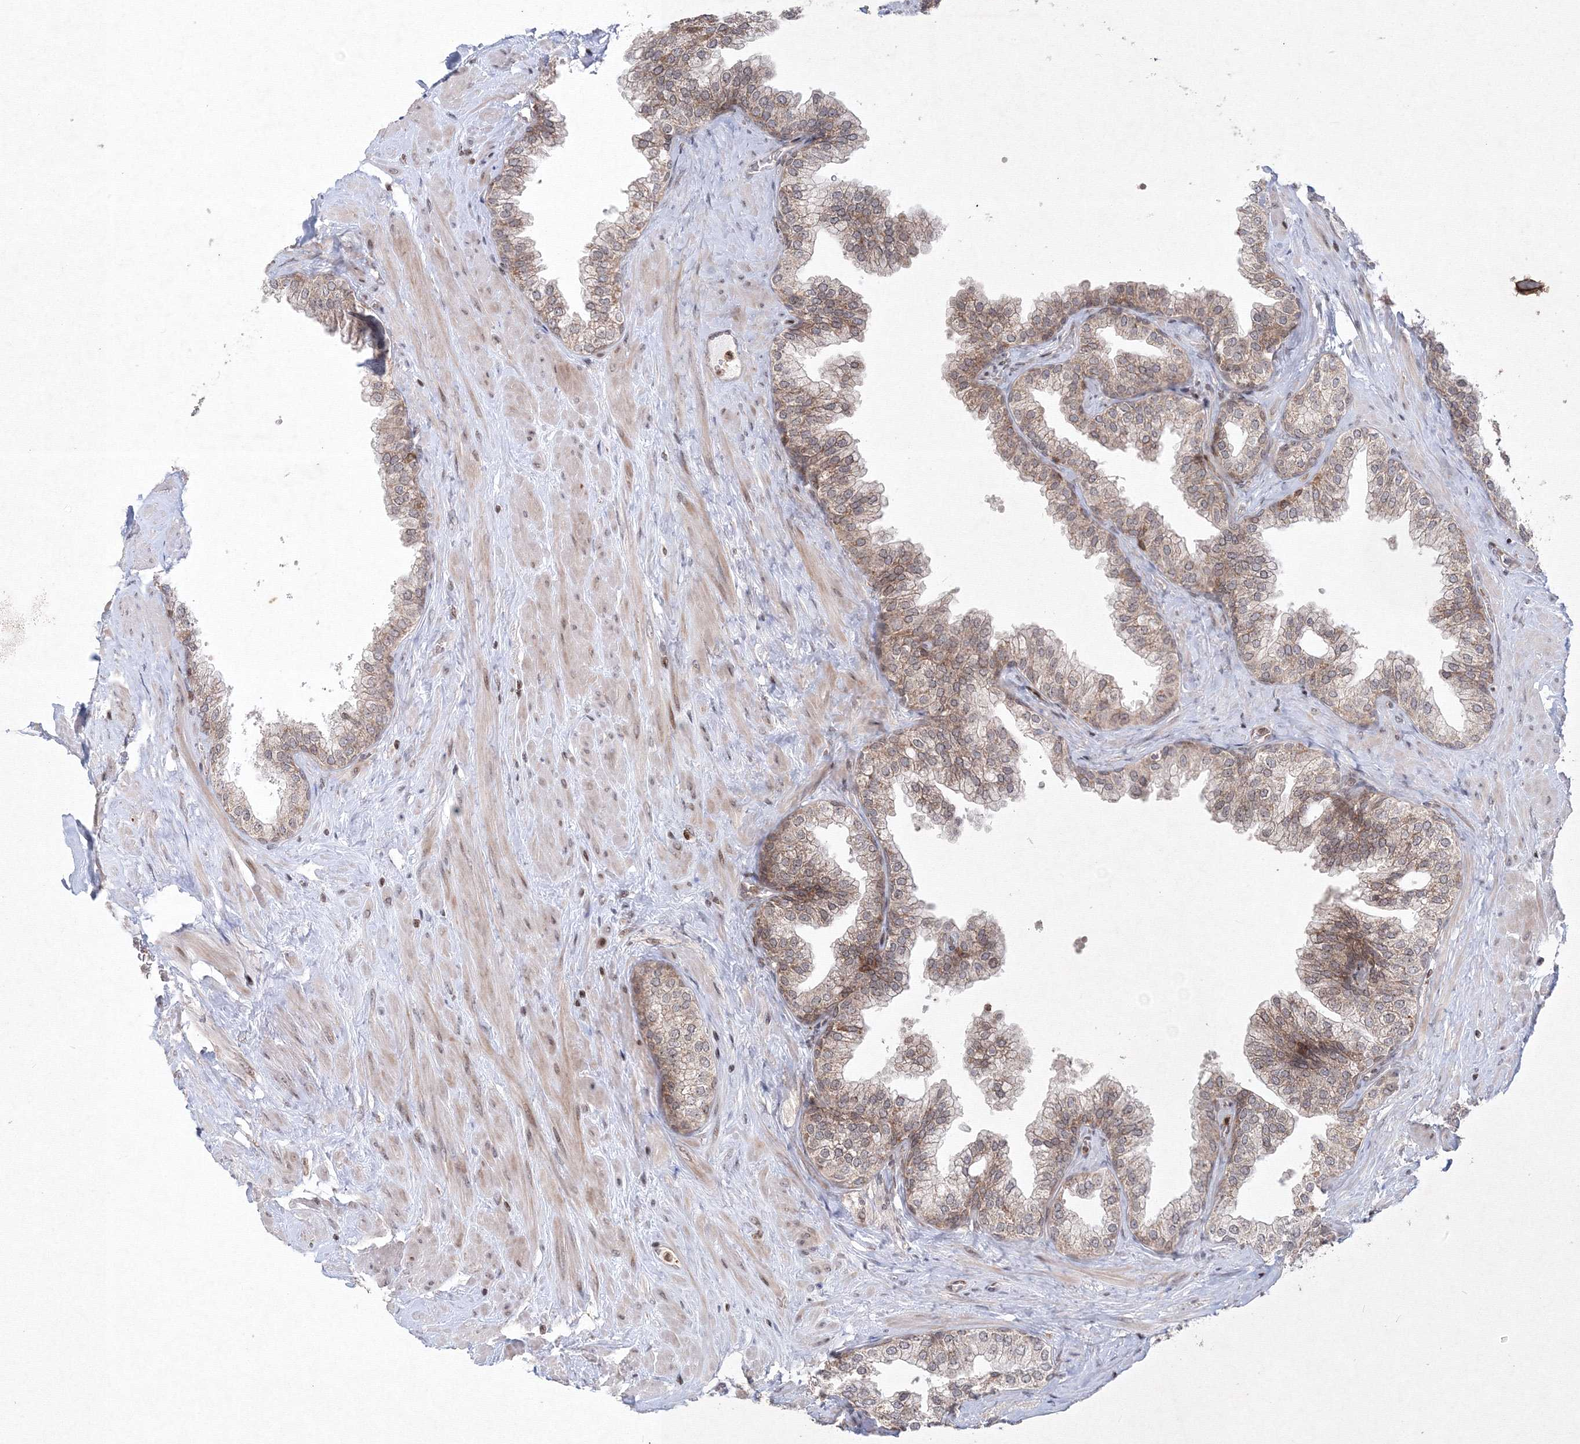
{"staining": {"intensity": "moderate", "quantity": ">75%", "location": "cytoplasmic/membranous,nuclear"}, "tissue": "prostate", "cell_type": "Glandular cells", "image_type": "normal", "snomed": [{"axis": "morphology", "description": "Normal tissue, NOS"}, {"axis": "morphology", "description": "Urothelial carcinoma, Low grade"}, {"axis": "topography", "description": "Urinary bladder"}, {"axis": "topography", "description": "Prostate"}], "caption": "Immunohistochemical staining of benign prostate demonstrates moderate cytoplasmic/membranous,nuclear protein expression in about >75% of glandular cells. The protein is stained brown, and the nuclei are stained in blue (DAB IHC with brightfield microscopy, high magnification).", "gene": "MKRN2", "patient": {"sex": "male", "age": 60}}